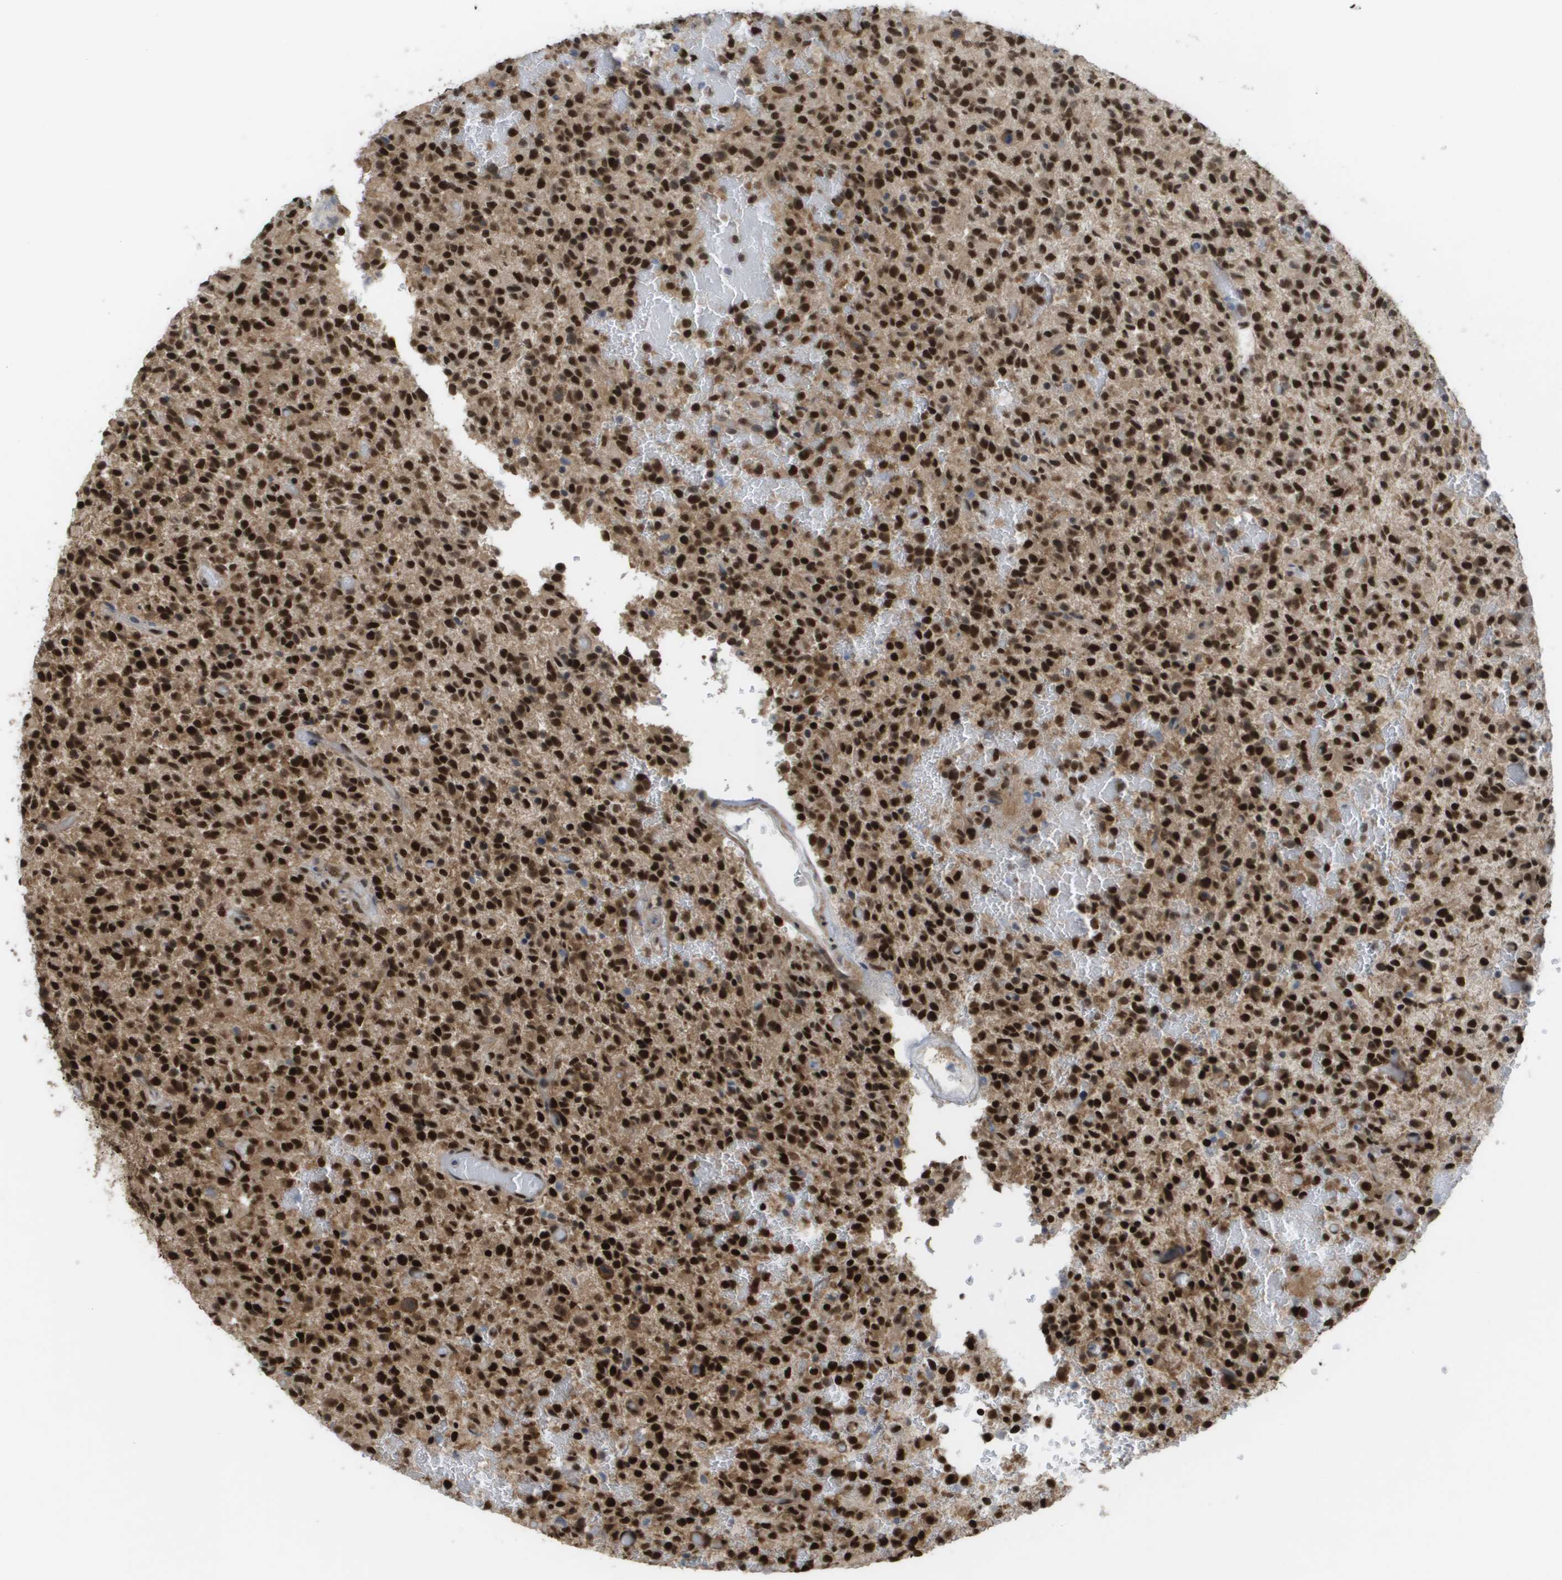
{"staining": {"intensity": "strong", "quantity": ">75%", "location": "nuclear"}, "tissue": "glioma", "cell_type": "Tumor cells", "image_type": "cancer", "snomed": [{"axis": "morphology", "description": "Glioma, malignant, High grade"}, {"axis": "topography", "description": "Brain"}], "caption": "Immunohistochemical staining of human high-grade glioma (malignant) shows strong nuclear protein staining in approximately >75% of tumor cells.", "gene": "CDT1", "patient": {"sex": "male", "age": 71}}